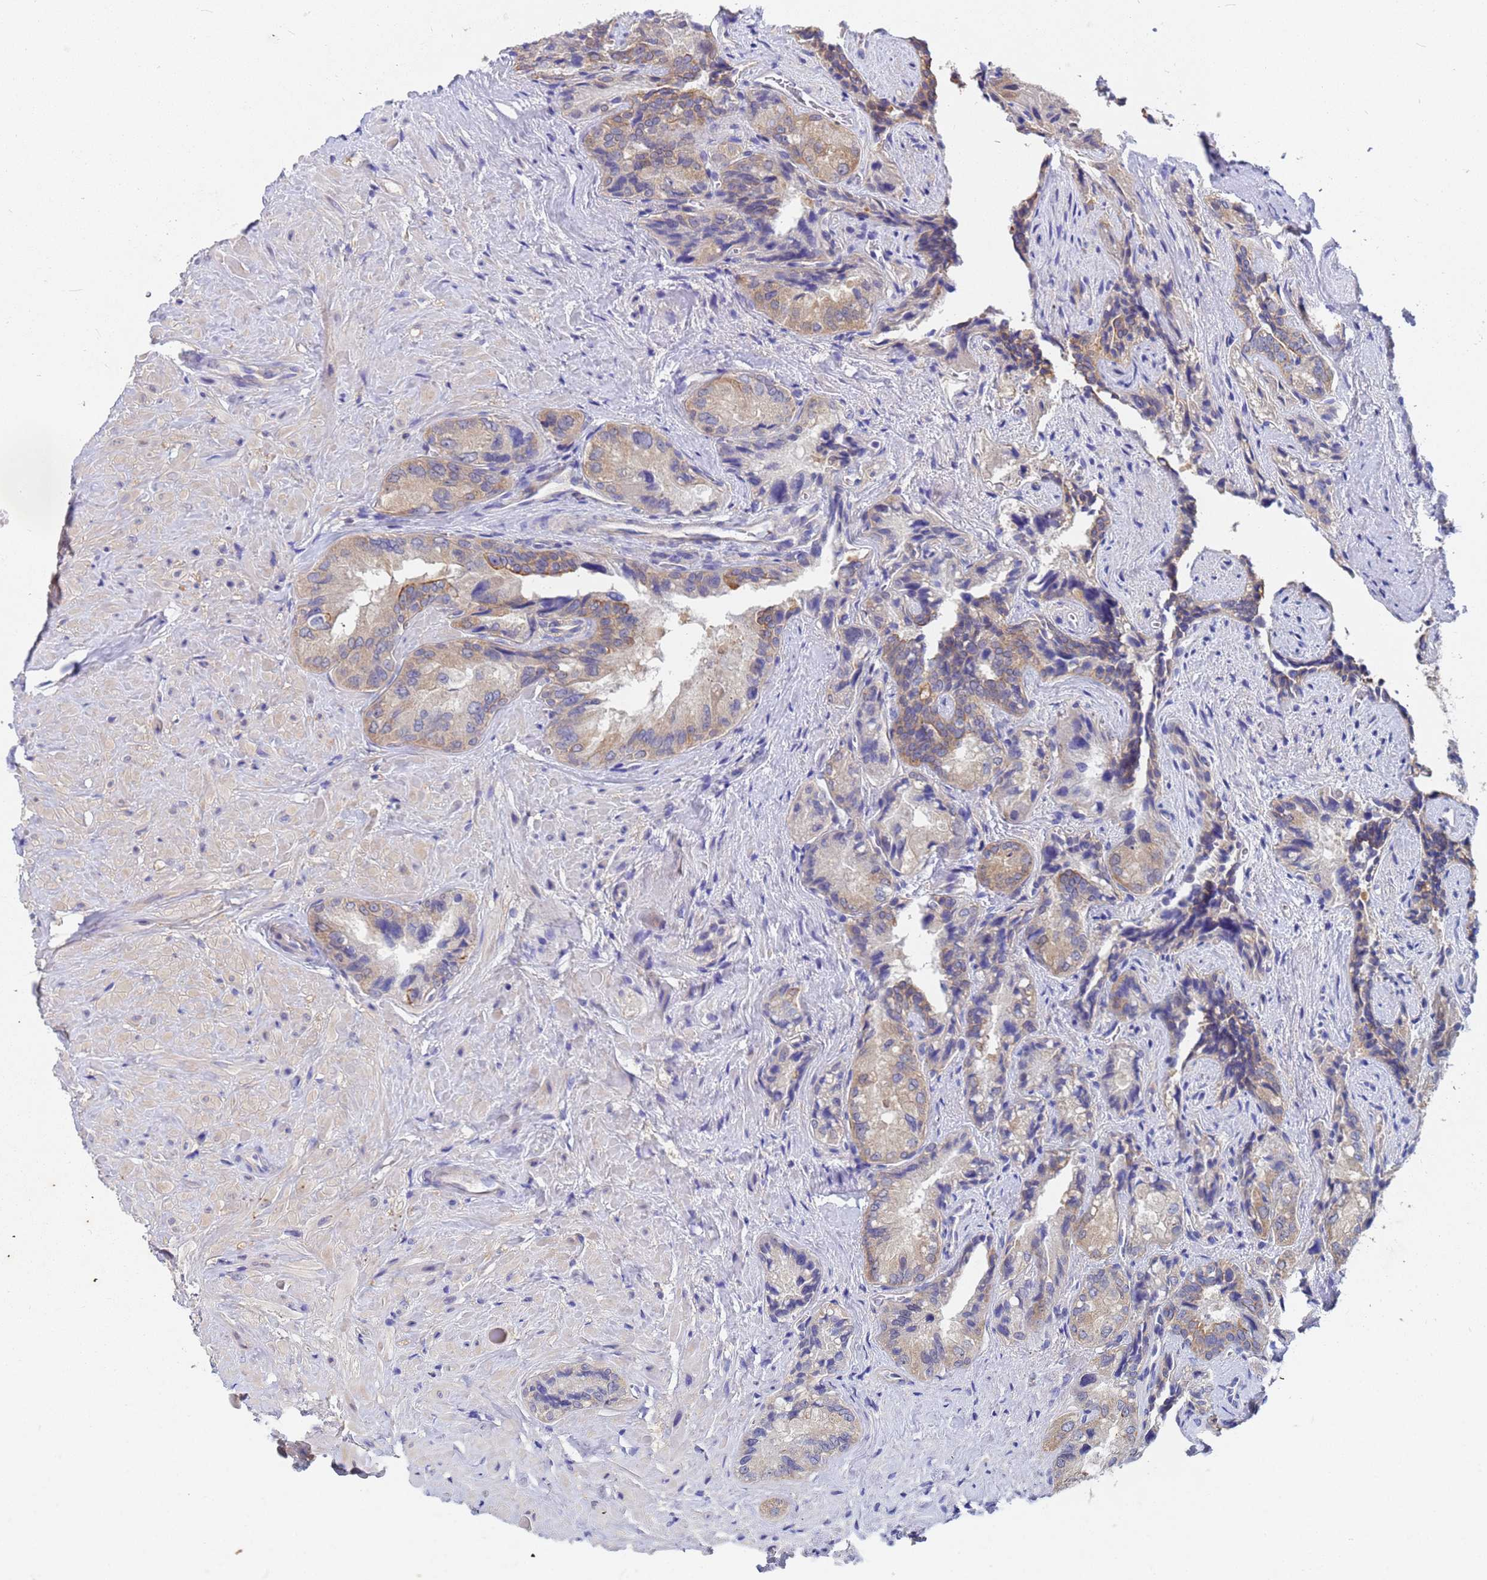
{"staining": {"intensity": "moderate", "quantity": "<25%", "location": "cytoplasmic/membranous"}, "tissue": "seminal vesicle", "cell_type": "Glandular cells", "image_type": "normal", "snomed": [{"axis": "morphology", "description": "Normal tissue, NOS"}, {"axis": "topography", "description": "Seminal veicle"}, {"axis": "topography", "description": "Peripheral nerve tissue"}], "caption": "A low amount of moderate cytoplasmic/membranous staining is present in about <25% of glandular cells in benign seminal vesicle. The staining is performed using DAB (3,3'-diaminobenzidine) brown chromogen to label protein expression. The nuclei are counter-stained blue using hematoxylin.", "gene": "TTLL11", "patient": {"sex": "male", "age": 67}}